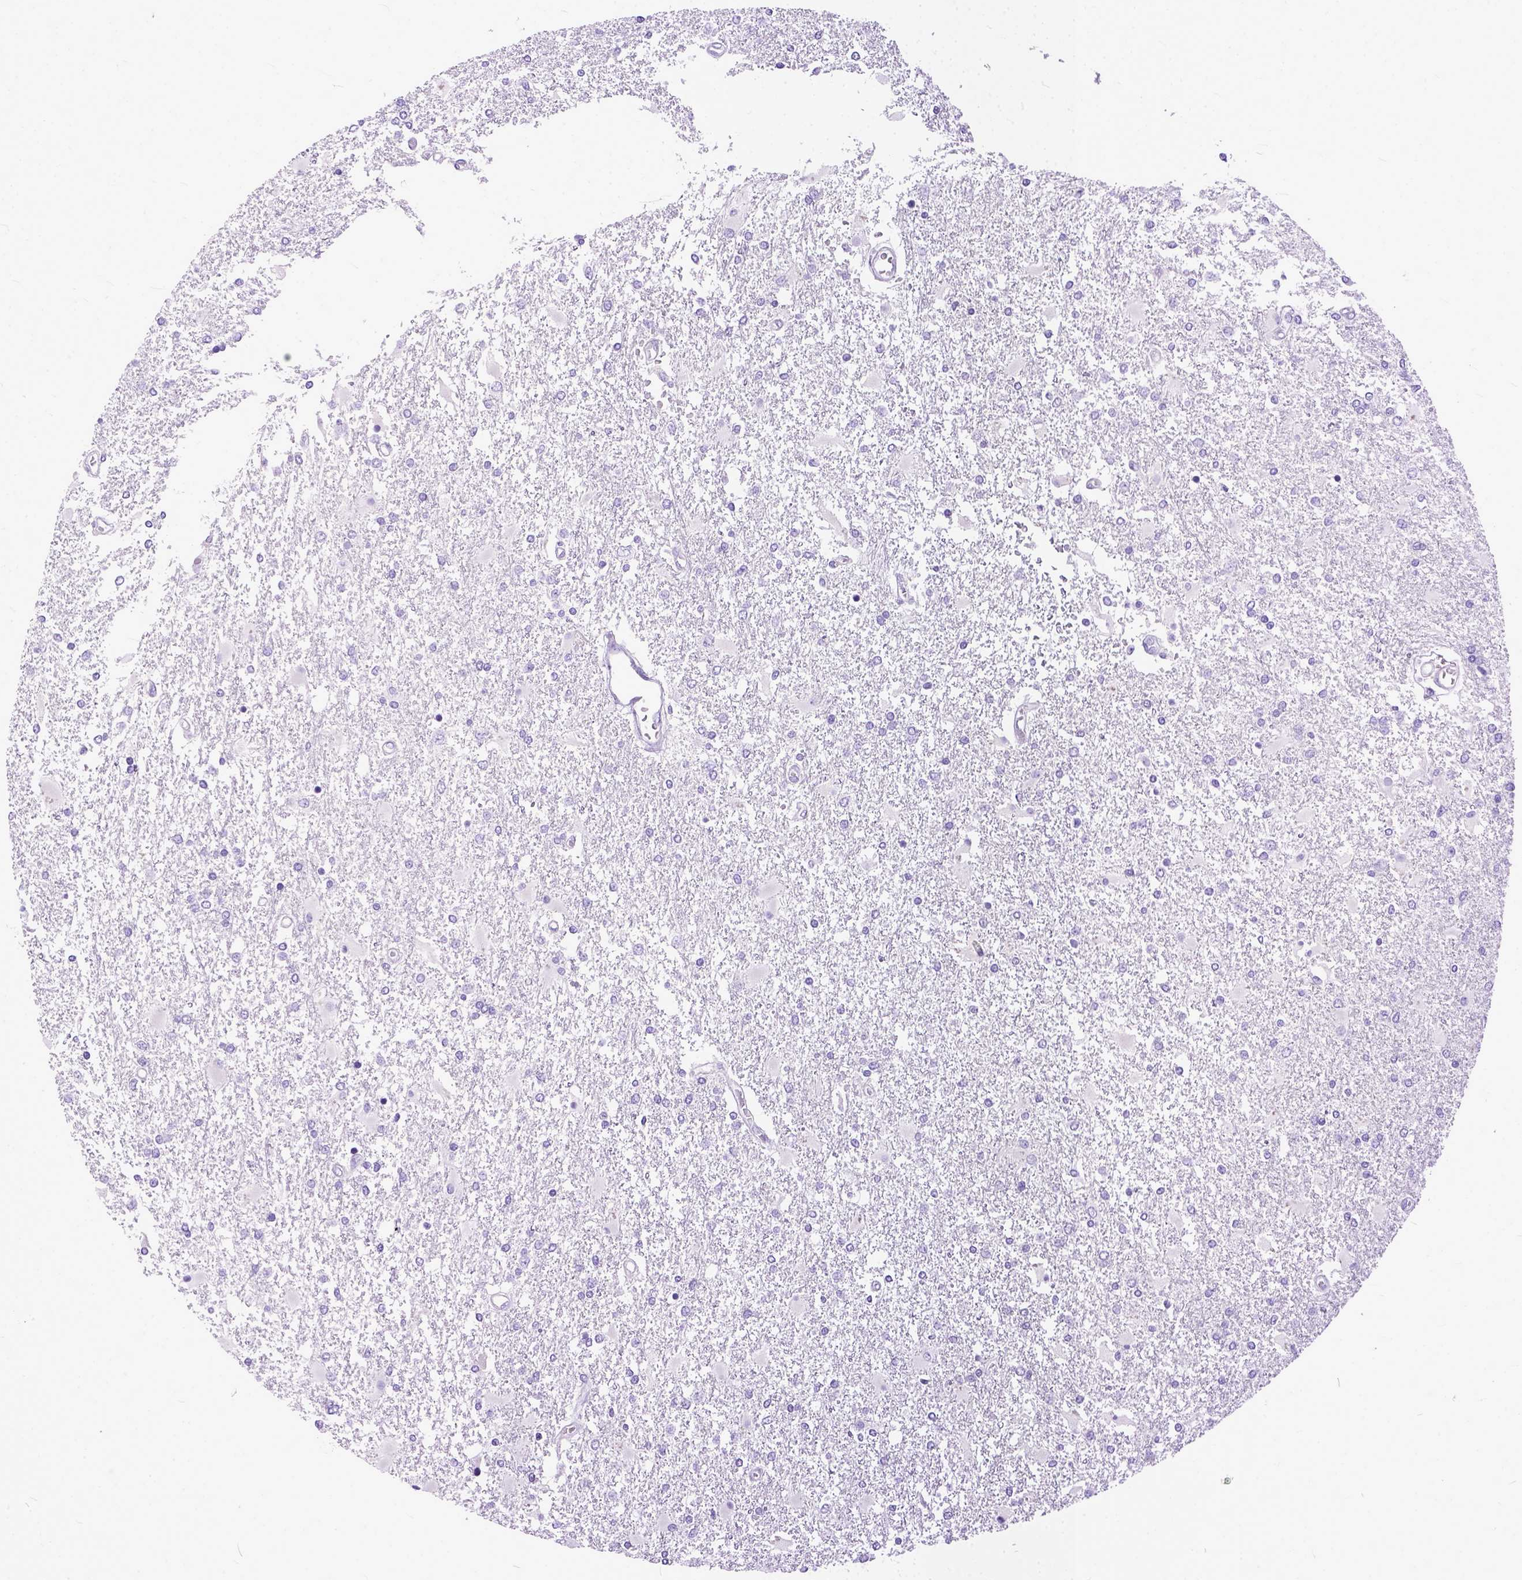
{"staining": {"intensity": "negative", "quantity": "none", "location": "none"}, "tissue": "glioma", "cell_type": "Tumor cells", "image_type": "cancer", "snomed": [{"axis": "morphology", "description": "Glioma, malignant, High grade"}, {"axis": "topography", "description": "Cerebral cortex"}], "caption": "Immunohistochemical staining of human glioma shows no significant expression in tumor cells.", "gene": "PPL", "patient": {"sex": "male", "age": 79}}